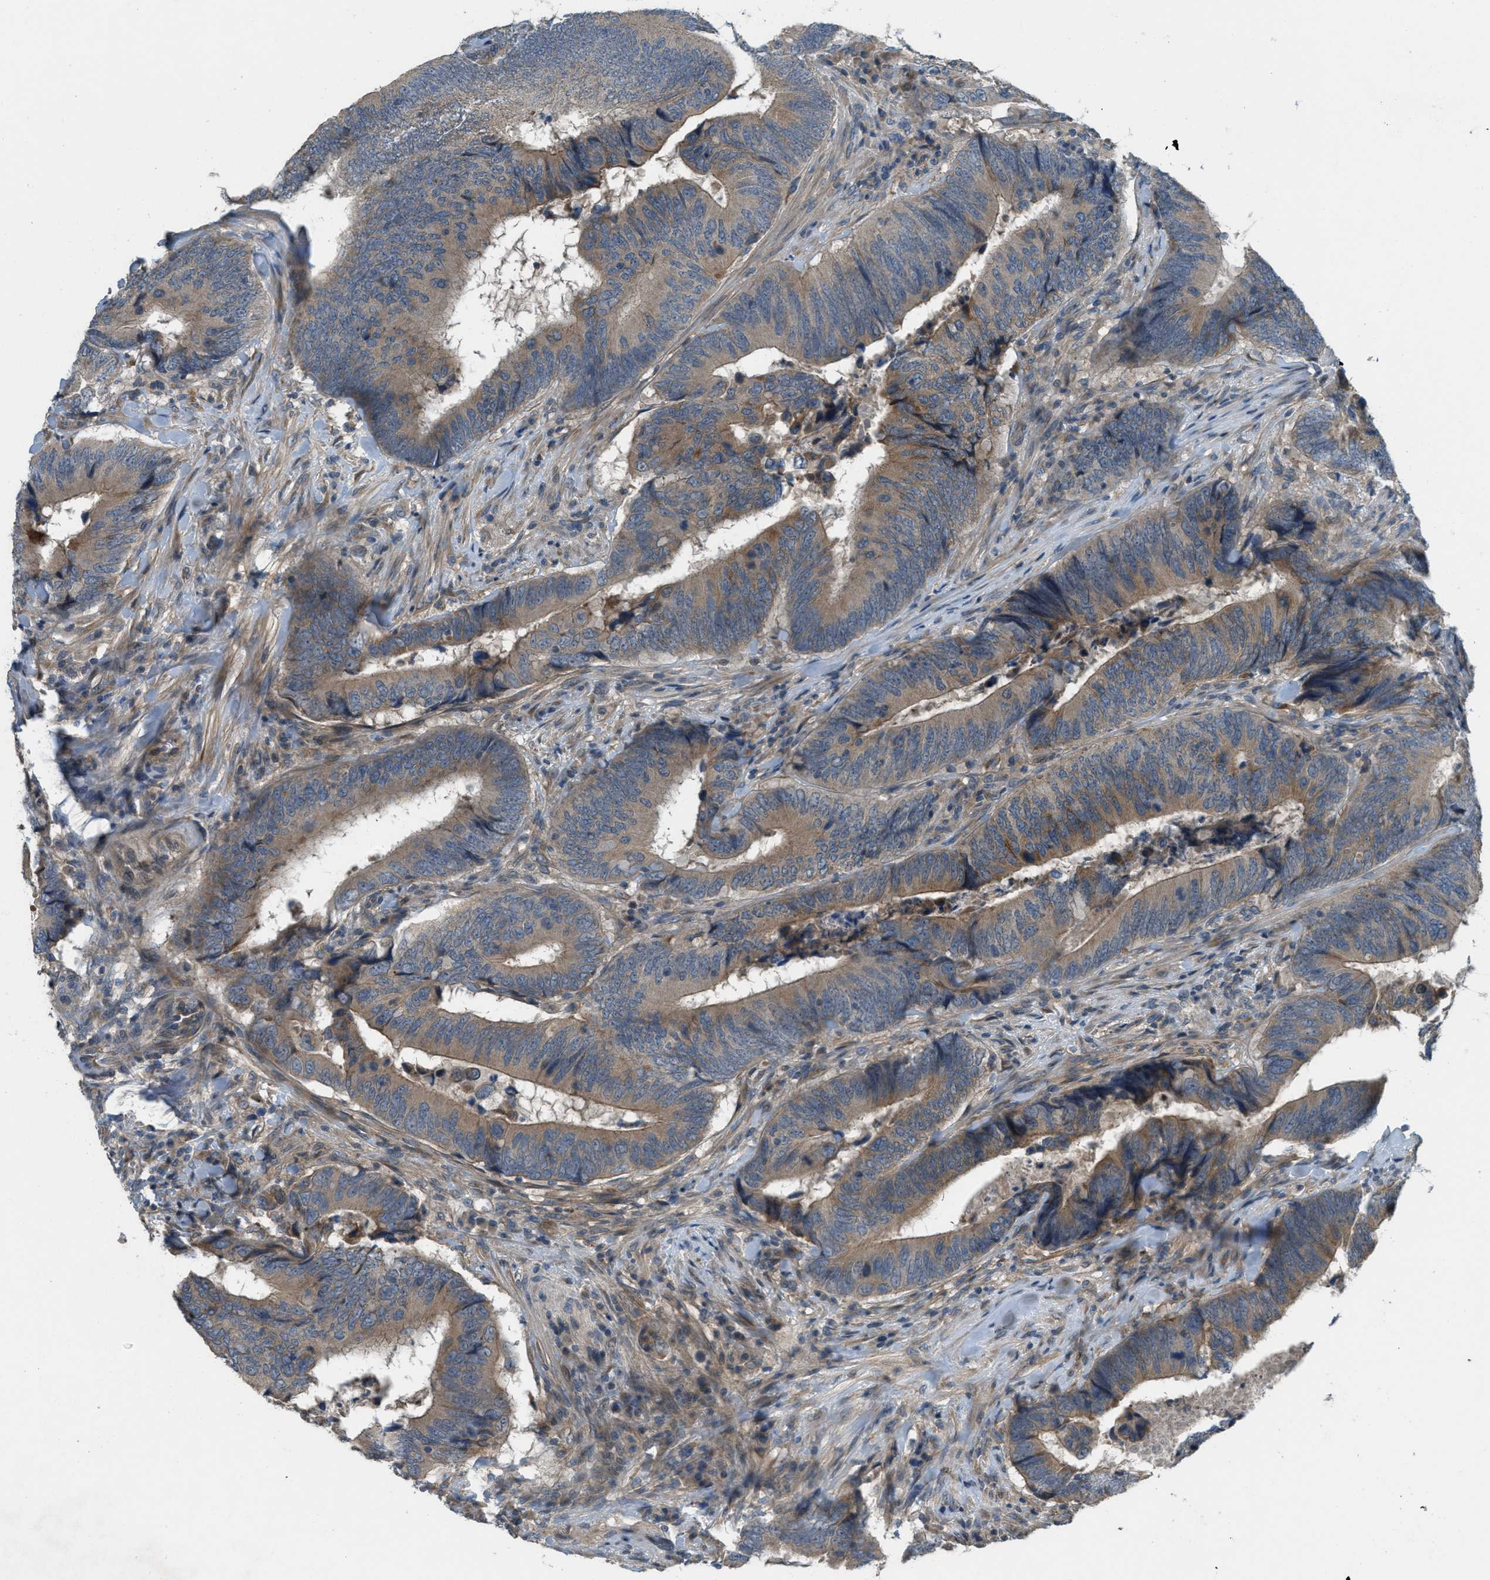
{"staining": {"intensity": "weak", "quantity": ">75%", "location": "cytoplasmic/membranous"}, "tissue": "colorectal cancer", "cell_type": "Tumor cells", "image_type": "cancer", "snomed": [{"axis": "morphology", "description": "Normal tissue, NOS"}, {"axis": "morphology", "description": "Adenocarcinoma, NOS"}, {"axis": "topography", "description": "Colon"}], "caption": "Adenocarcinoma (colorectal) tissue displays weak cytoplasmic/membranous positivity in about >75% of tumor cells", "gene": "ADCY6", "patient": {"sex": "male", "age": 56}}